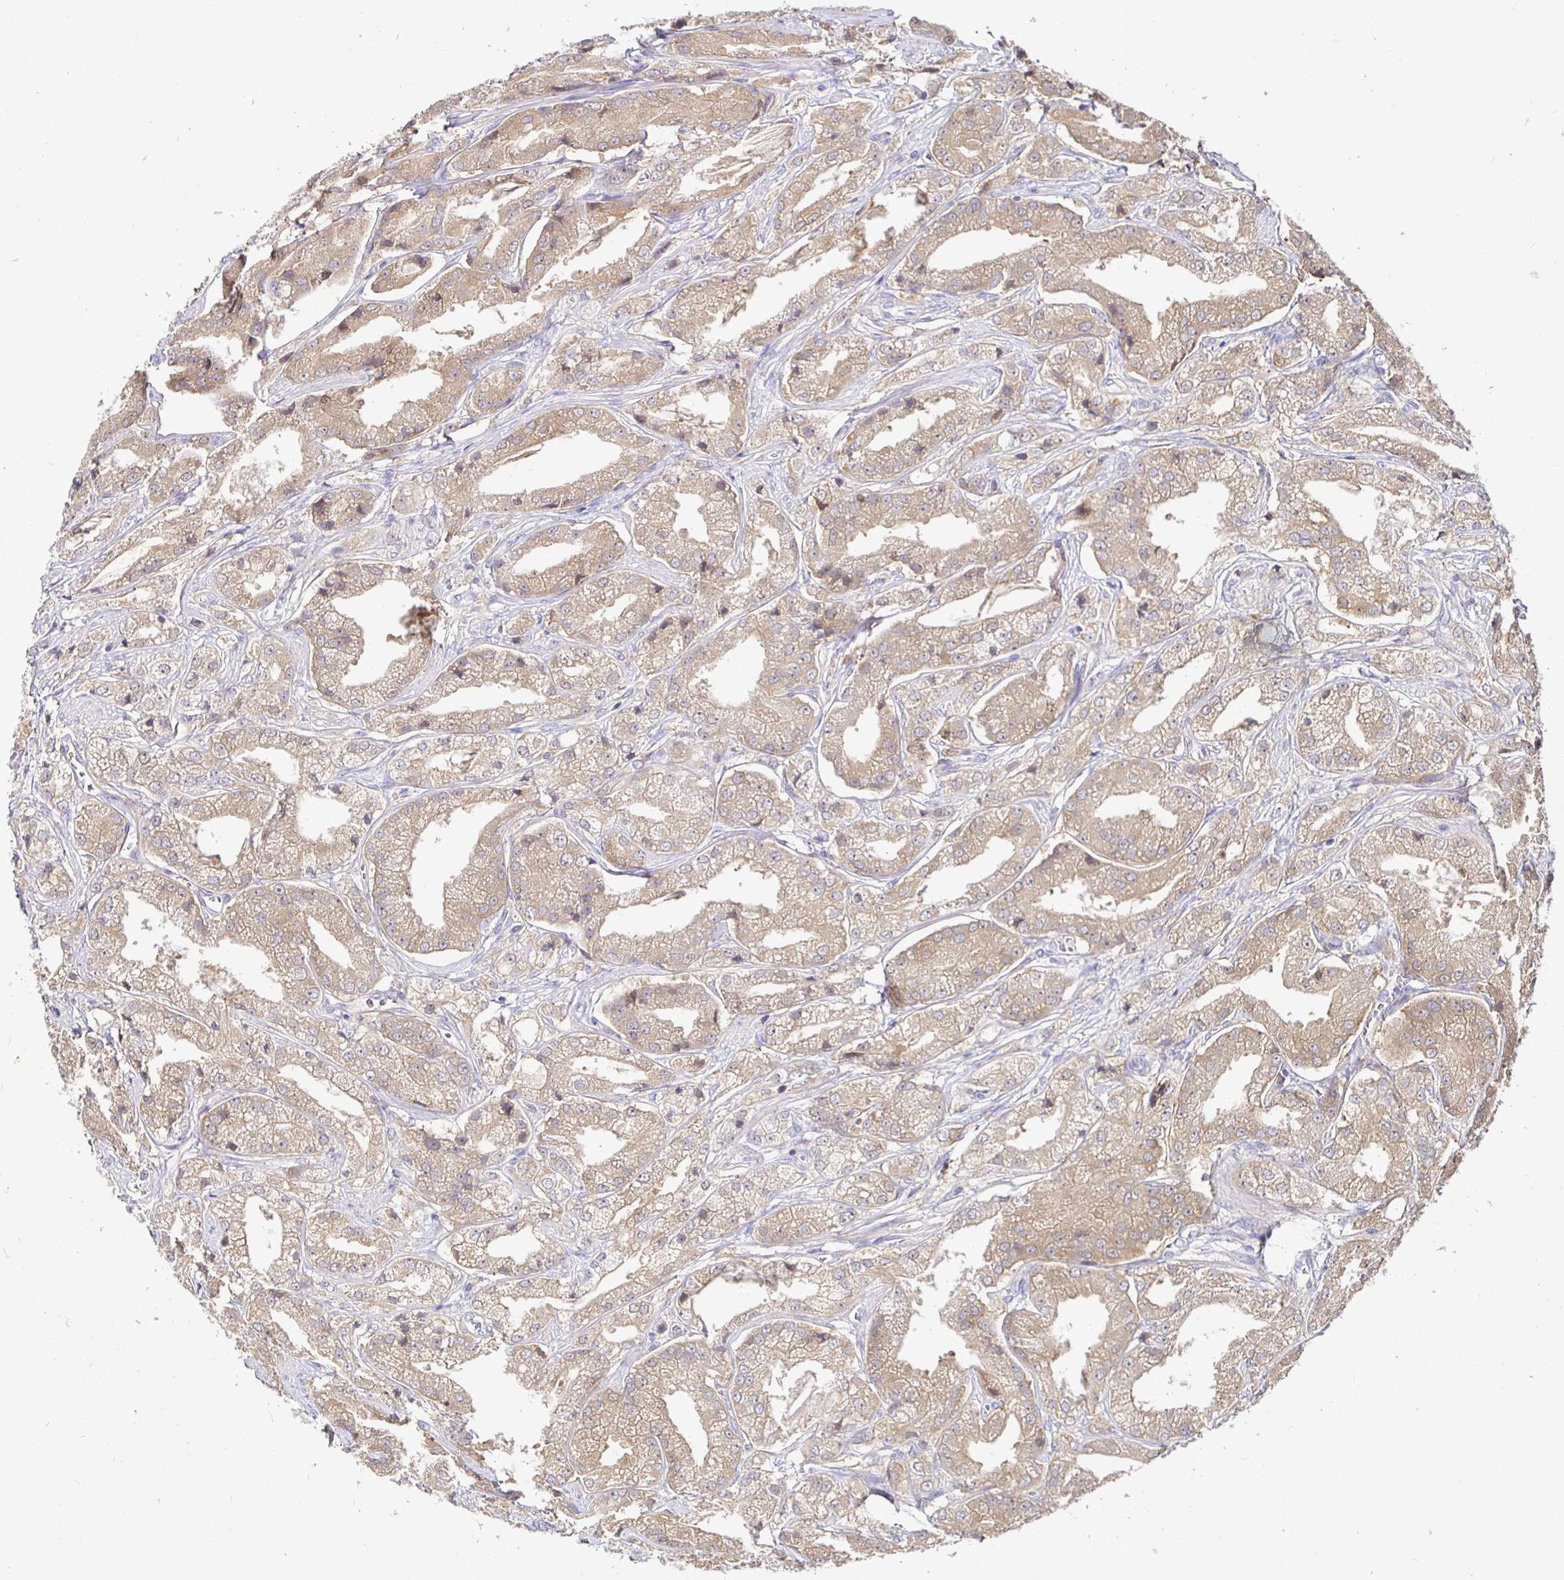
{"staining": {"intensity": "weak", "quantity": ">75%", "location": "cytoplasmic/membranous"}, "tissue": "prostate cancer", "cell_type": "Tumor cells", "image_type": "cancer", "snomed": [{"axis": "morphology", "description": "Adenocarcinoma, High grade"}, {"axis": "topography", "description": "Prostate"}], "caption": "The photomicrograph demonstrates immunohistochemical staining of prostate cancer. There is weak cytoplasmic/membranous expression is seen in approximately >75% of tumor cells.", "gene": "KIF21A", "patient": {"sex": "male", "age": 61}}